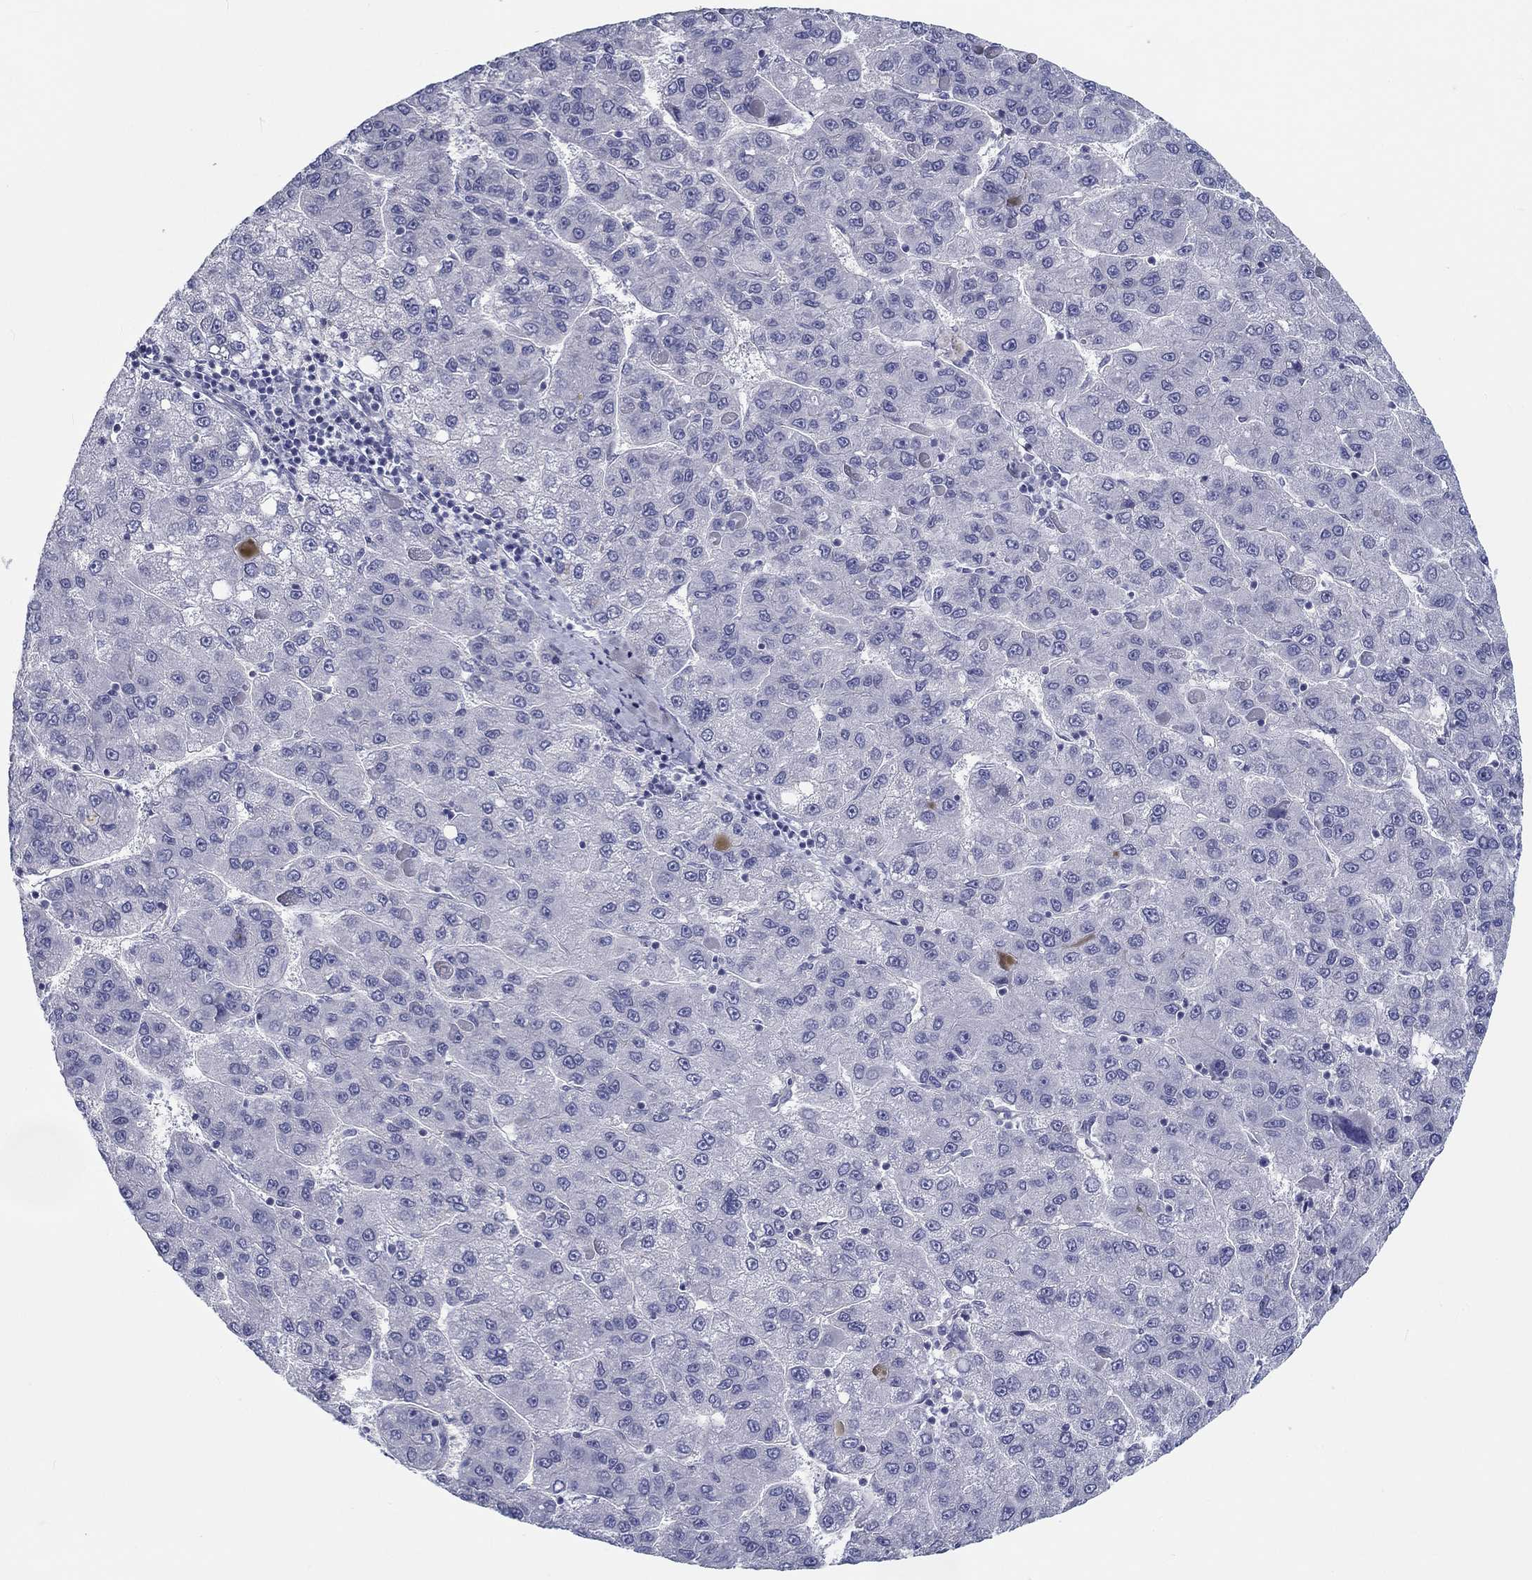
{"staining": {"intensity": "negative", "quantity": "none", "location": "none"}, "tissue": "liver cancer", "cell_type": "Tumor cells", "image_type": "cancer", "snomed": [{"axis": "morphology", "description": "Carcinoma, Hepatocellular, NOS"}, {"axis": "topography", "description": "Liver"}], "caption": "IHC of human liver cancer shows no expression in tumor cells. (DAB immunohistochemistry visualized using brightfield microscopy, high magnification).", "gene": "CRYGD", "patient": {"sex": "female", "age": 82}}